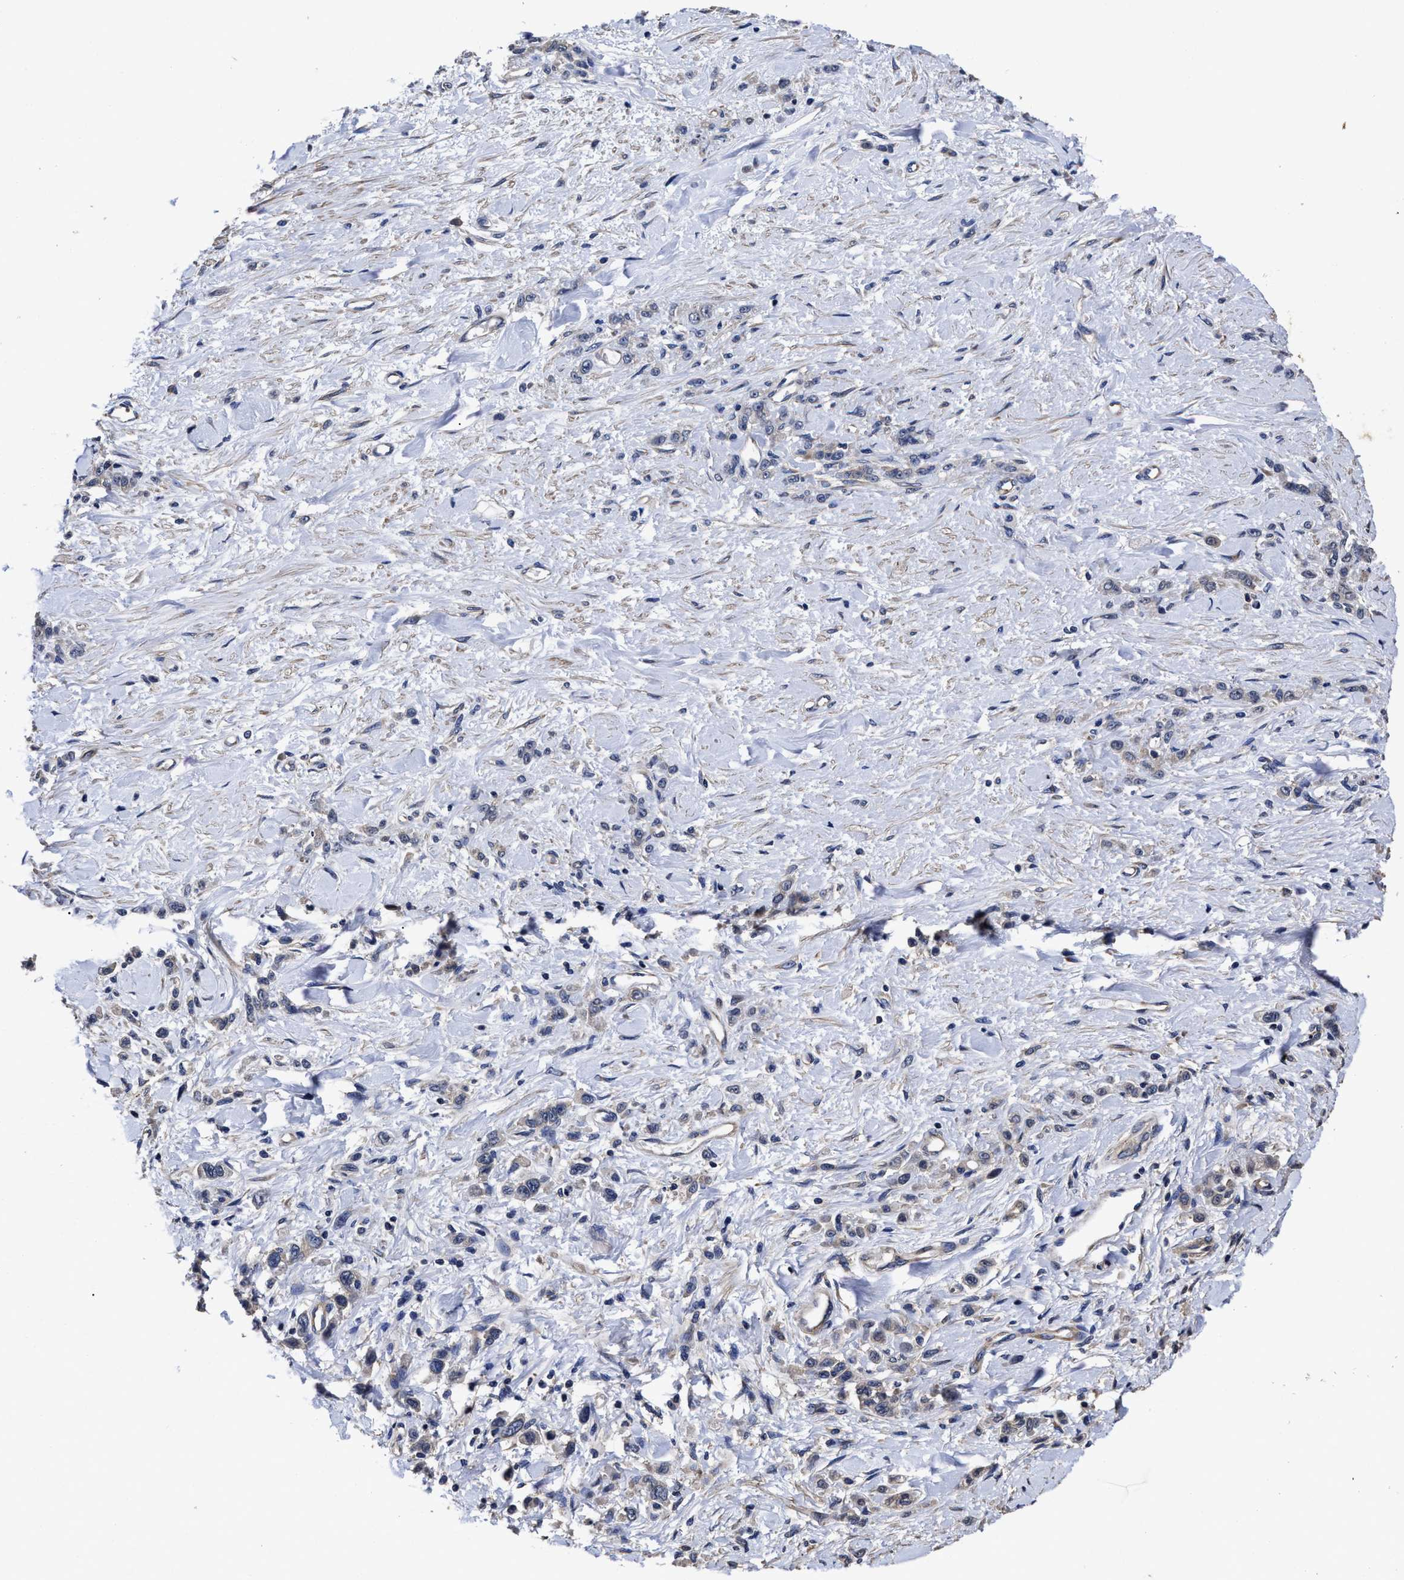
{"staining": {"intensity": "negative", "quantity": "none", "location": "none"}, "tissue": "stomach cancer", "cell_type": "Tumor cells", "image_type": "cancer", "snomed": [{"axis": "morphology", "description": "Normal tissue, NOS"}, {"axis": "morphology", "description": "Adenocarcinoma, NOS"}, {"axis": "topography", "description": "Stomach"}], "caption": "This is an immunohistochemistry histopathology image of stomach cancer (adenocarcinoma). There is no expression in tumor cells.", "gene": "AVEN", "patient": {"sex": "male", "age": 82}}